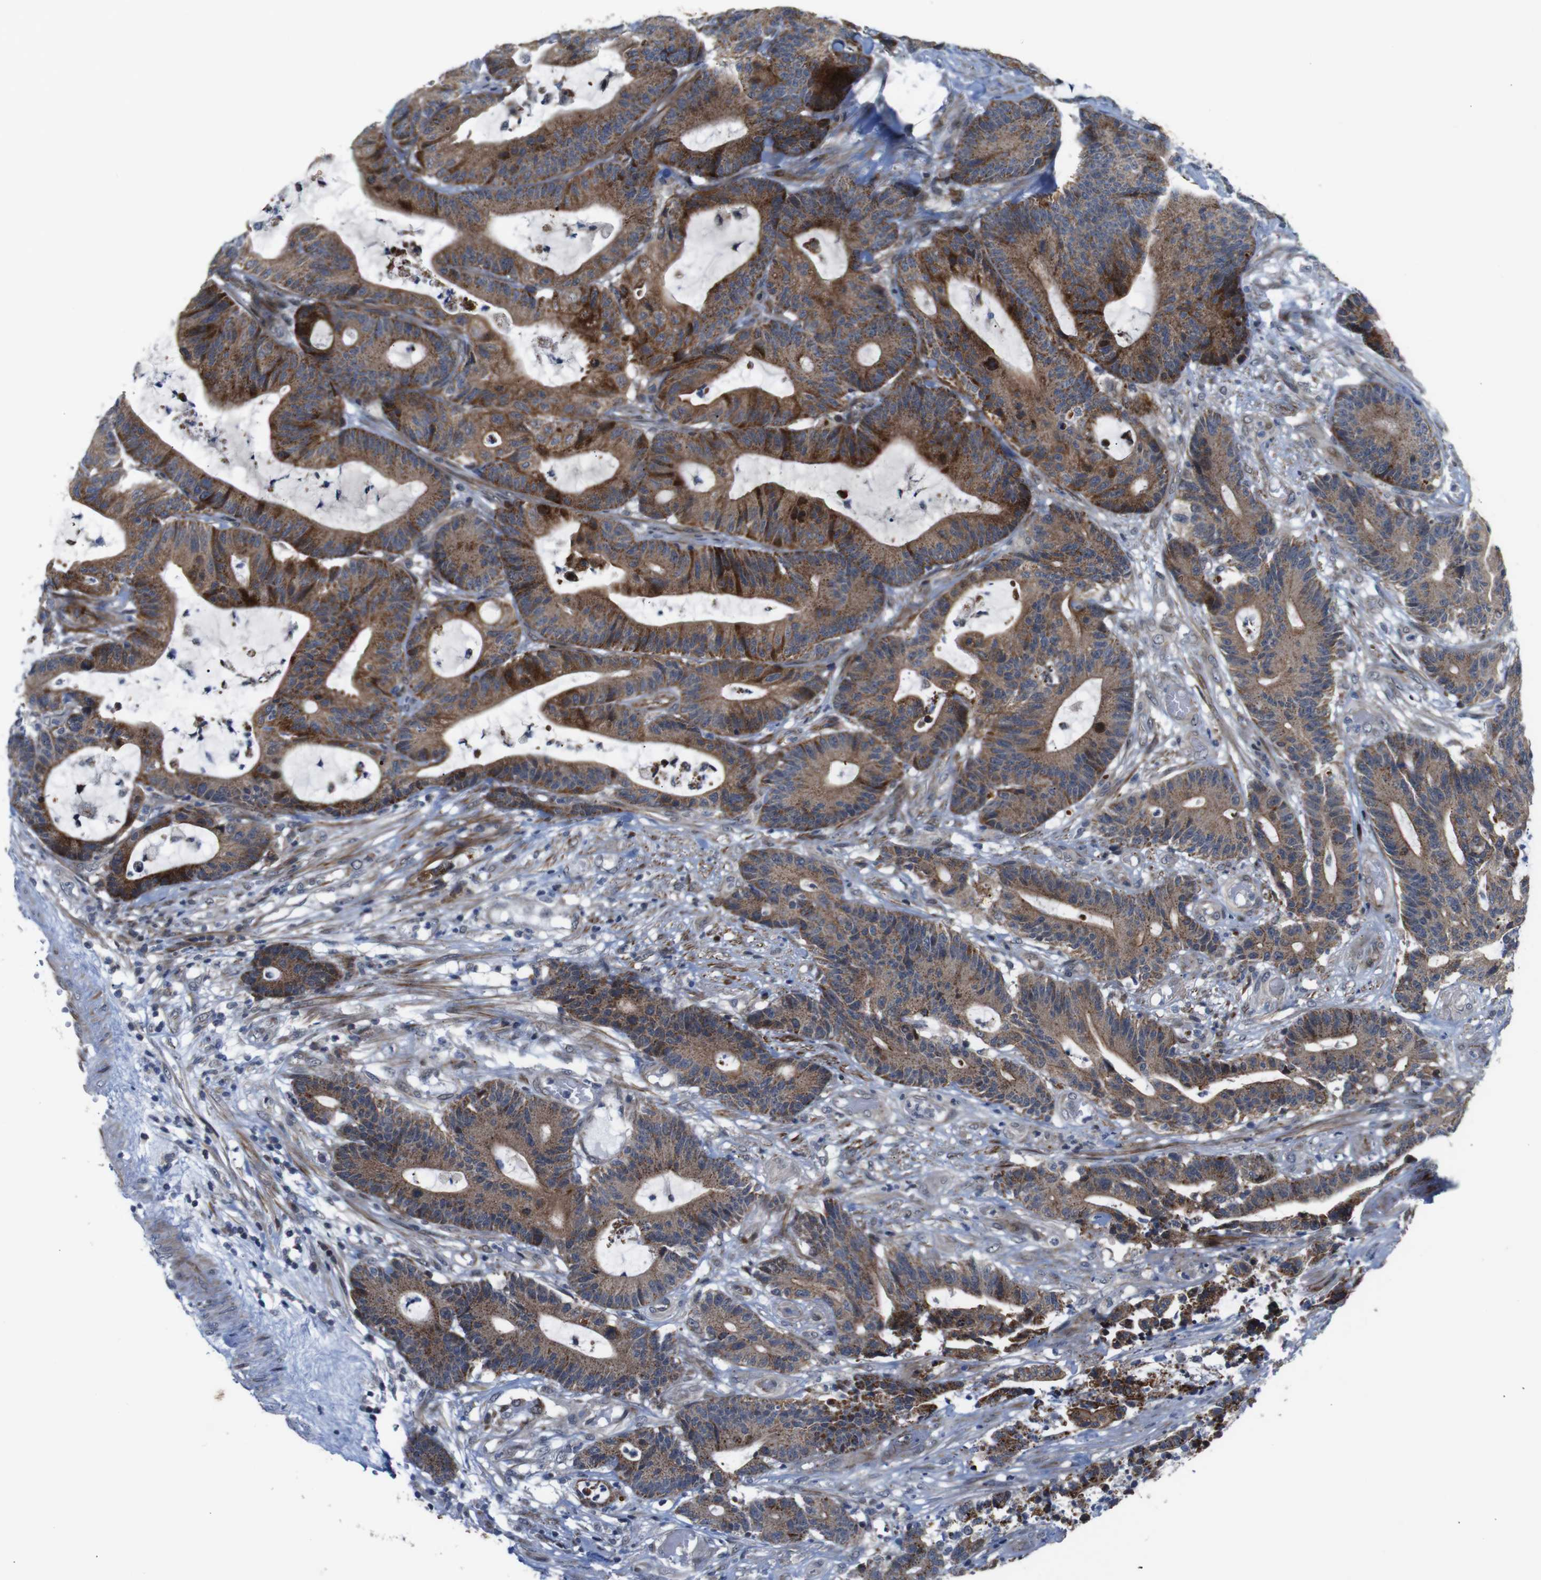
{"staining": {"intensity": "moderate", "quantity": ">75%", "location": "cytoplasmic/membranous"}, "tissue": "colorectal cancer", "cell_type": "Tumor cells", "image_type": "cancer", "snomed": [{"axis": "morphology", "description": "Adenocarcinoma, NOS"}, {"axis": "topography", "description": "Colon"}], "caption": "Immunohistochemistry (IHC) of colorectal cancer reveals medium levels of moderate cytoplasmic/membranous staining in approximately >75% of tumor cells. (brown staining indicates protein expression, while blue staining denotes nuclei).", "gene": "ATP7B", "patient": {"sex": "female", "age": 84}}